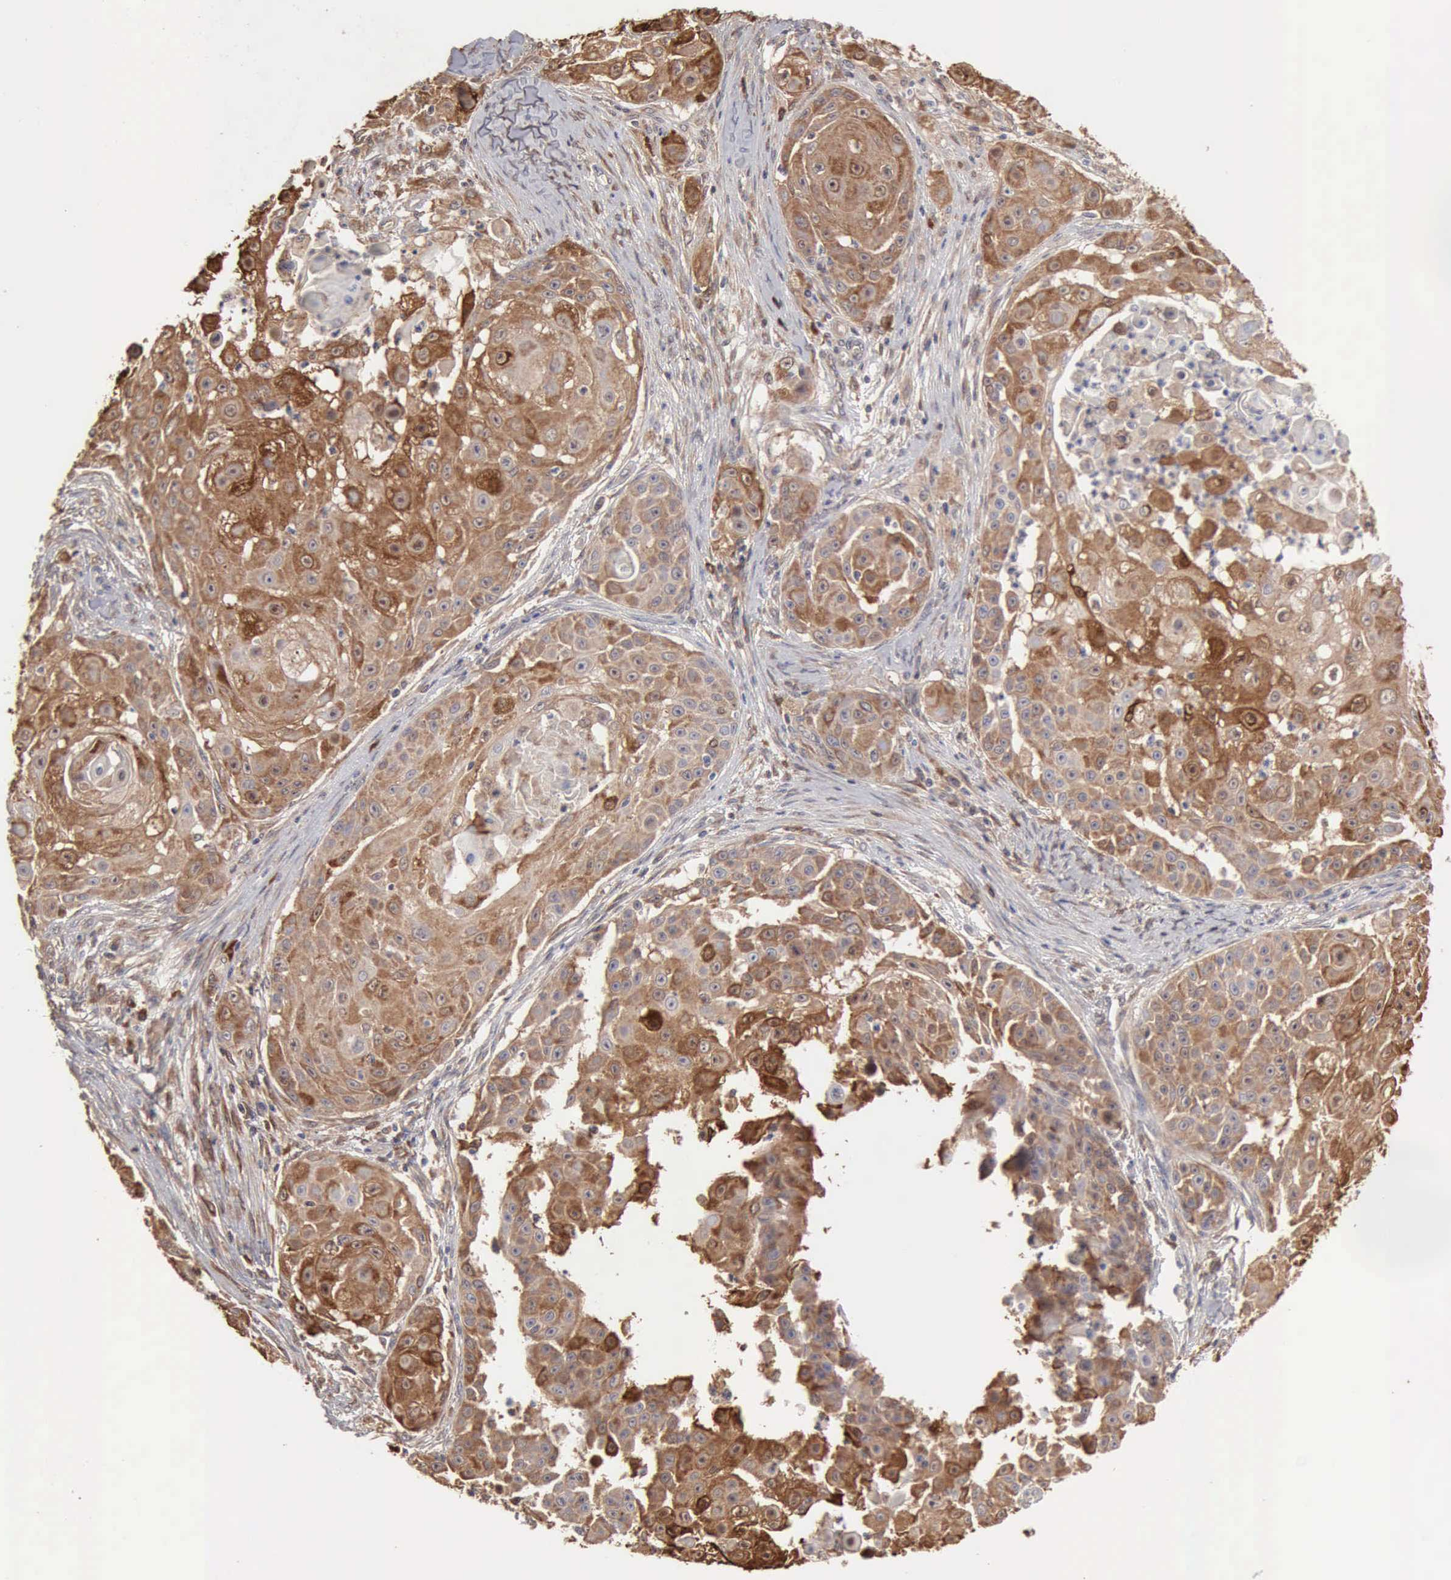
{"staining": {"intensity": "strong", "quantity": ">75%", "location": "cytoplasmic/membranous"}, "tissue": "skin cancer", "cell_type": "Tumor cells", "image_type": "cancer", "snomed": [{"axis": "morphology", "description": "Squamous cell carcinoma, NOS"}, {"axis": "topography", "description": "Skin"}], "caption": "A micrograph showing strong cytoplasmic/membranous staining in approximately >75% of tumor cells in skin squamous cell carcinoma, as visualized by brown immunohistochemical staining.", "gene": "APOL2", "patient": {"sex": "female", "age": 57}}